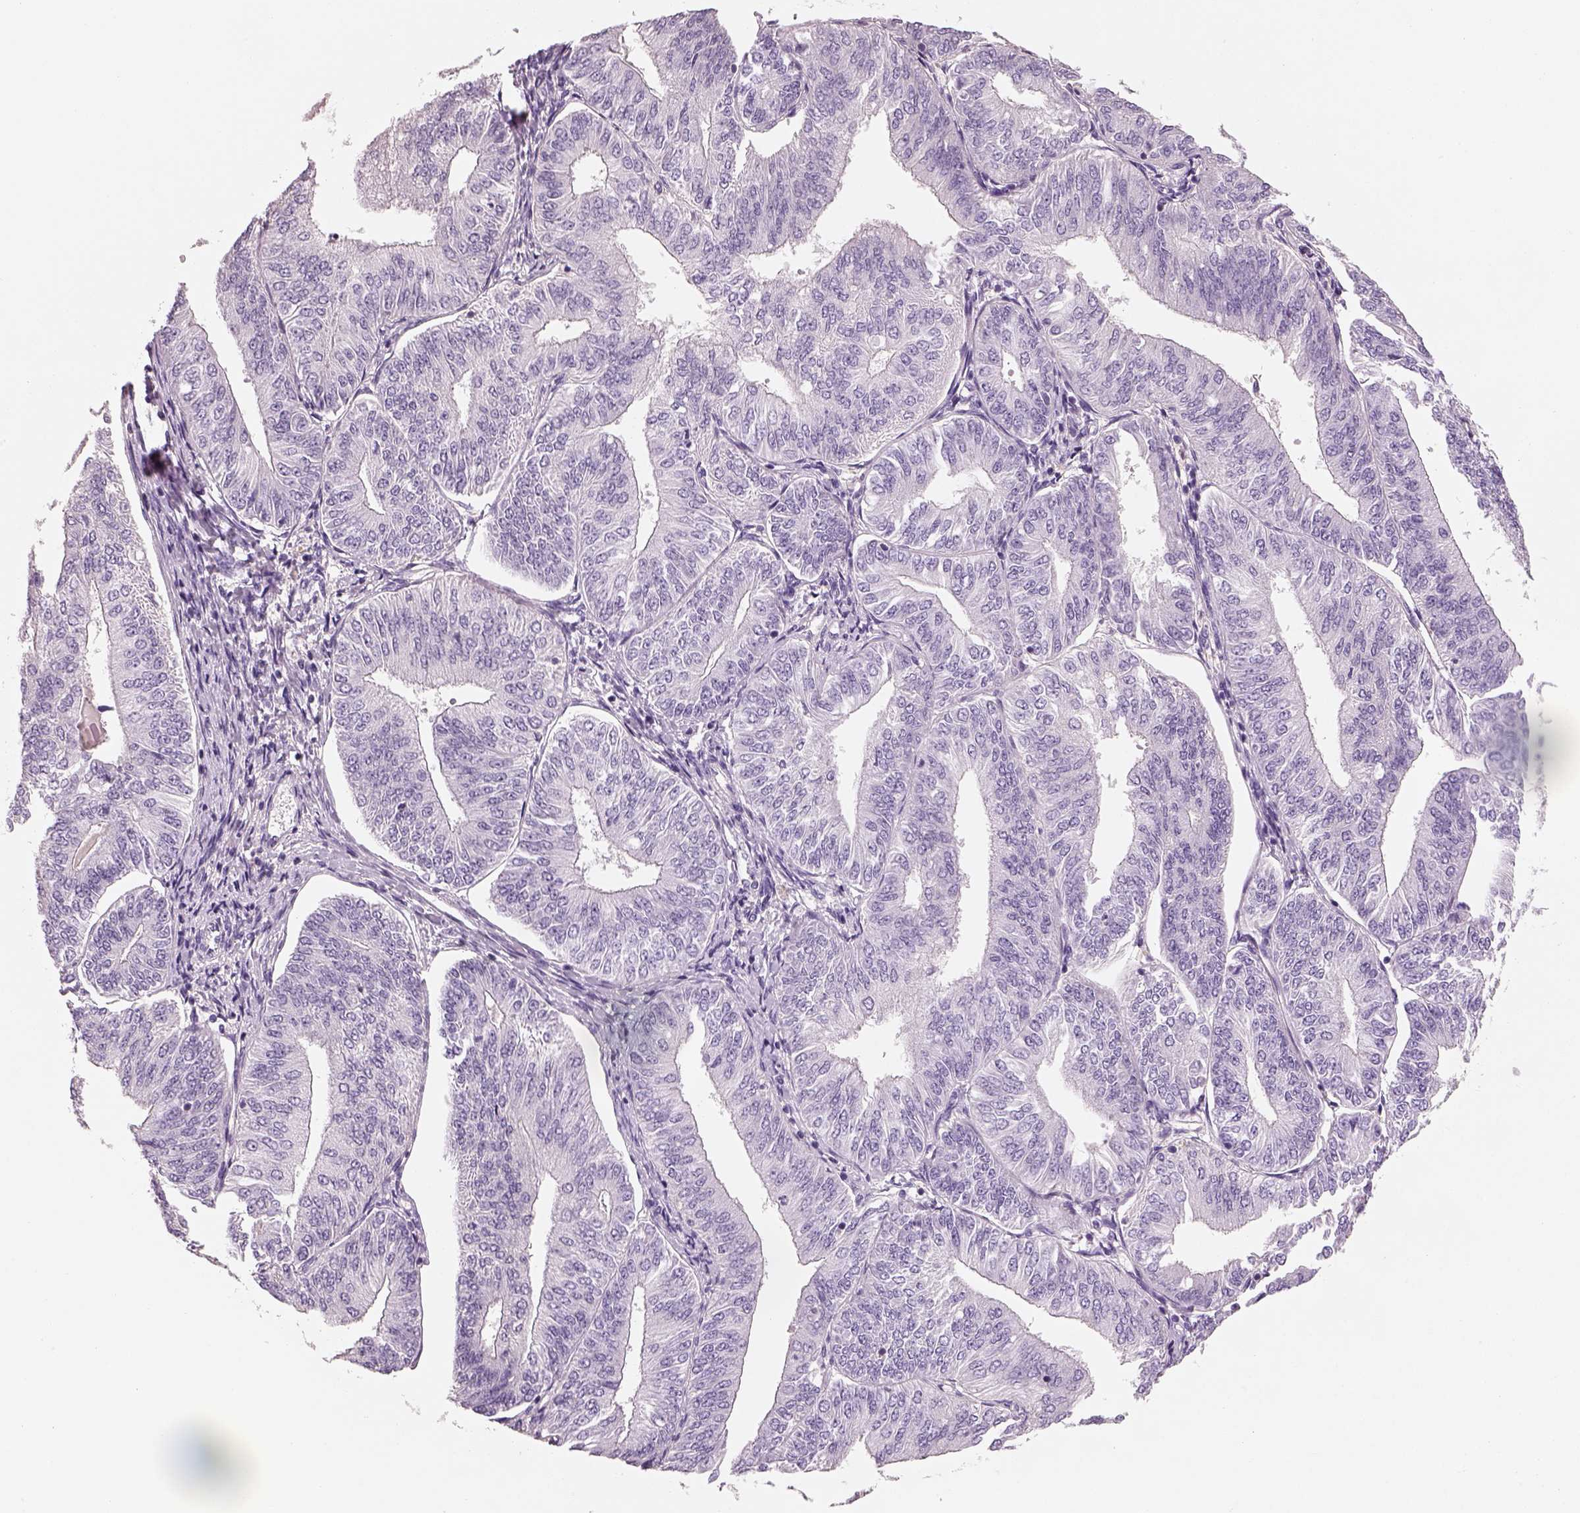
{"staining": {"intensity": "negative", "quantity": "none", "location": "none"}, "tissue": "endometrial cancer", "cell_type": "Tumor cells", "image_type": "cancer", "snomed": [{"axis": "morphology", "description": "Adenocarcinoma, NOS"}, {"axis": "topography", "description": "Endometrium"}], "caption": "An immunohistochemistry (IHC) histopathology image of adenocarcinoma (endometrial) is shown. There is no staining in tumor cells of adenocarcinoma (endometrial).", "gene": "OTUD6A", "patient": {"sex": "female", "age": 58}}